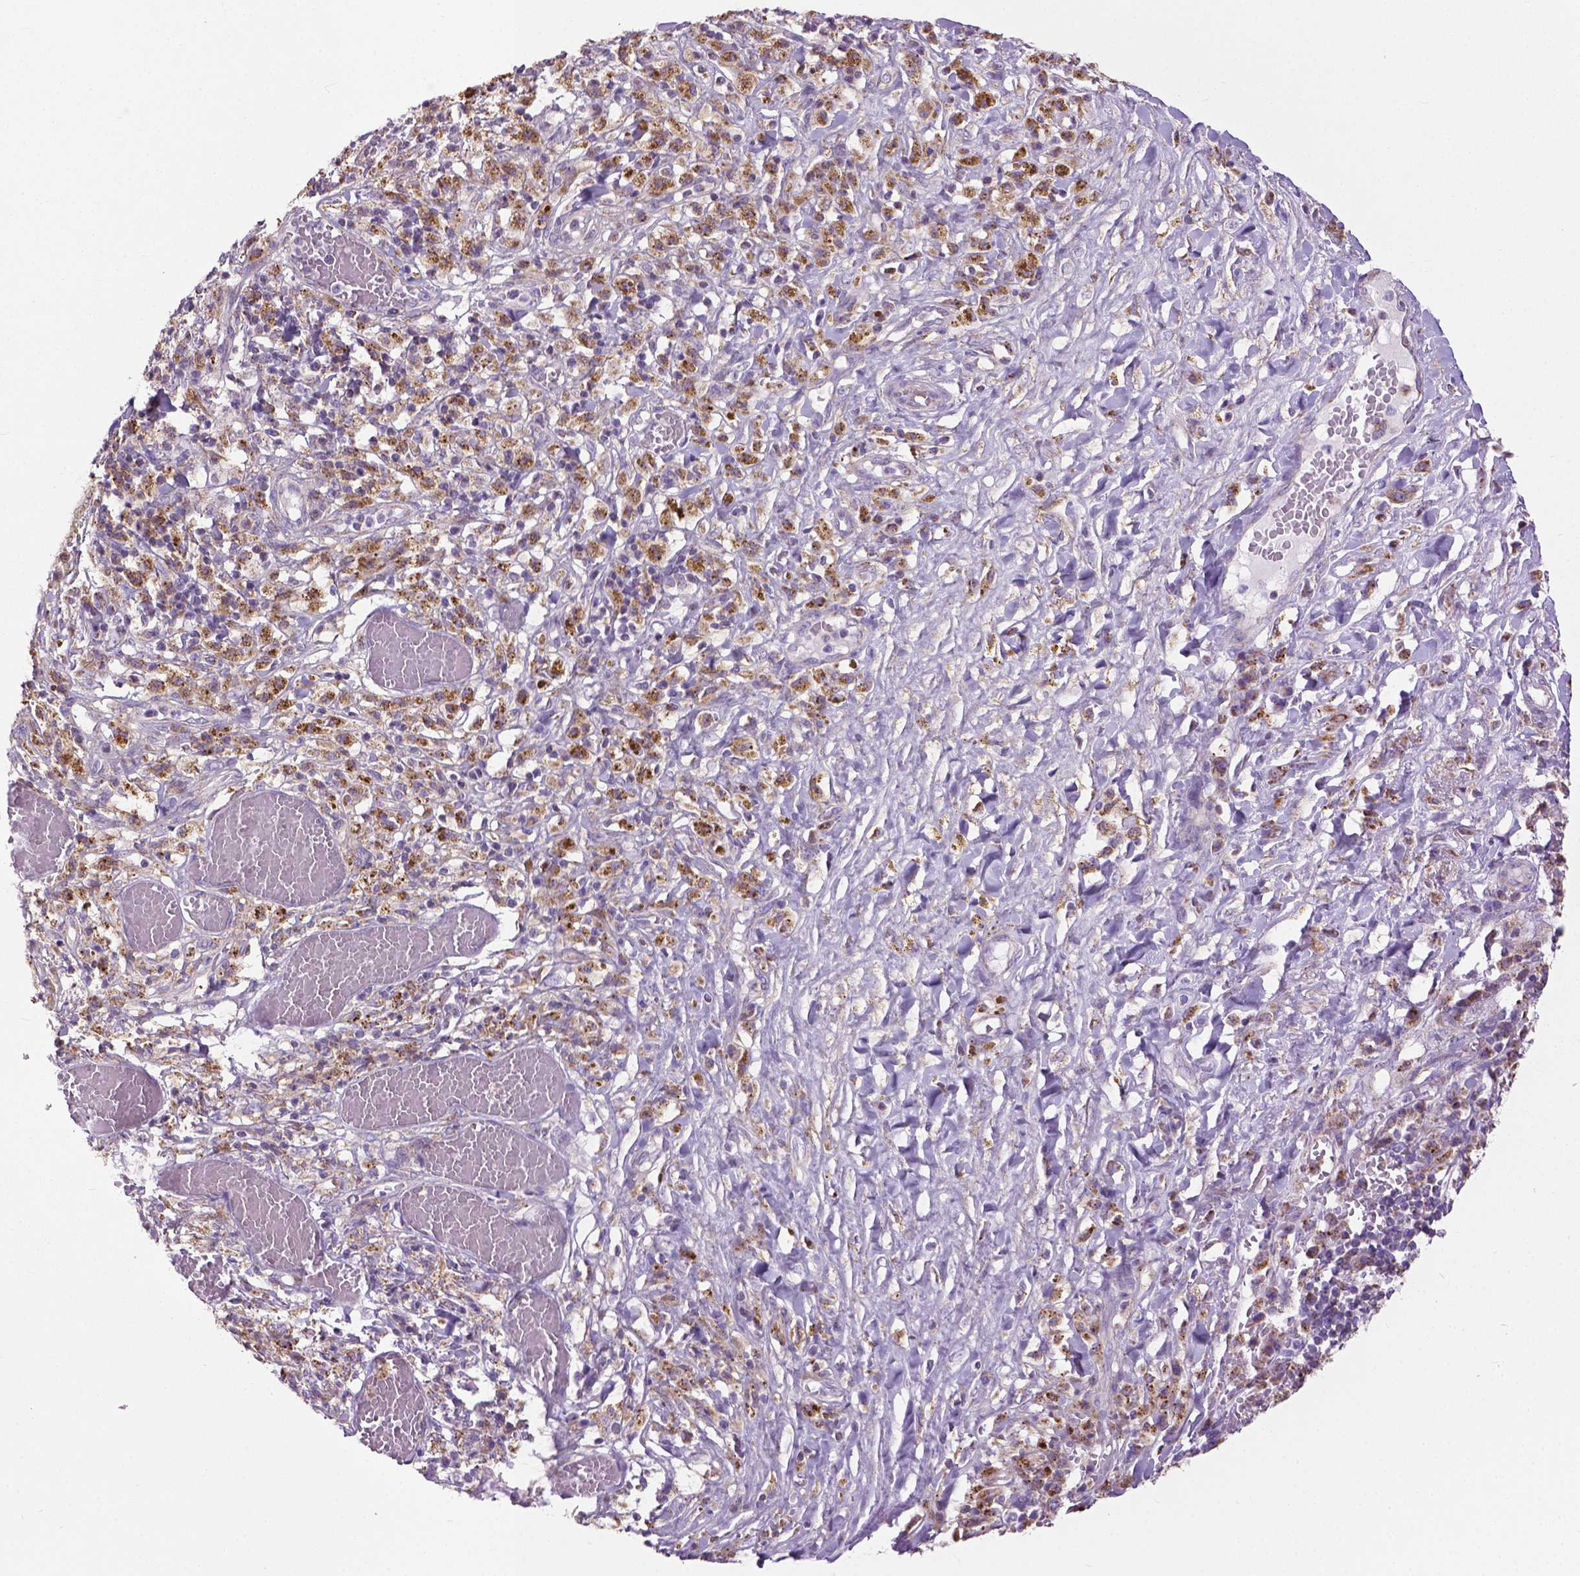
{"staining": {"intensity": "moderate", "quantity": ">75%", "location": "cytoplasmic/membranous"}, "tissue": "melanoma", "cell_type": "Tumor cells", "image_type": "cancer", "snomed": [{"axis": "morphology", "description": "Malignant melanoma, NOS"}, {"axis": "topography", "description": "Skin"}], "caption": "Immunohistochemistry histopathology image of neoplastic tissue: human melanoma stained using immunohistochemistry displays medium levels of moderate protein expression localized specifically in the cytoplasmic/membranous of tumor cells, appearing as a cytoplasmic/membranous brown color.", "gene": "VDAC1", "patient": {"sex": "female", "age": 91}}